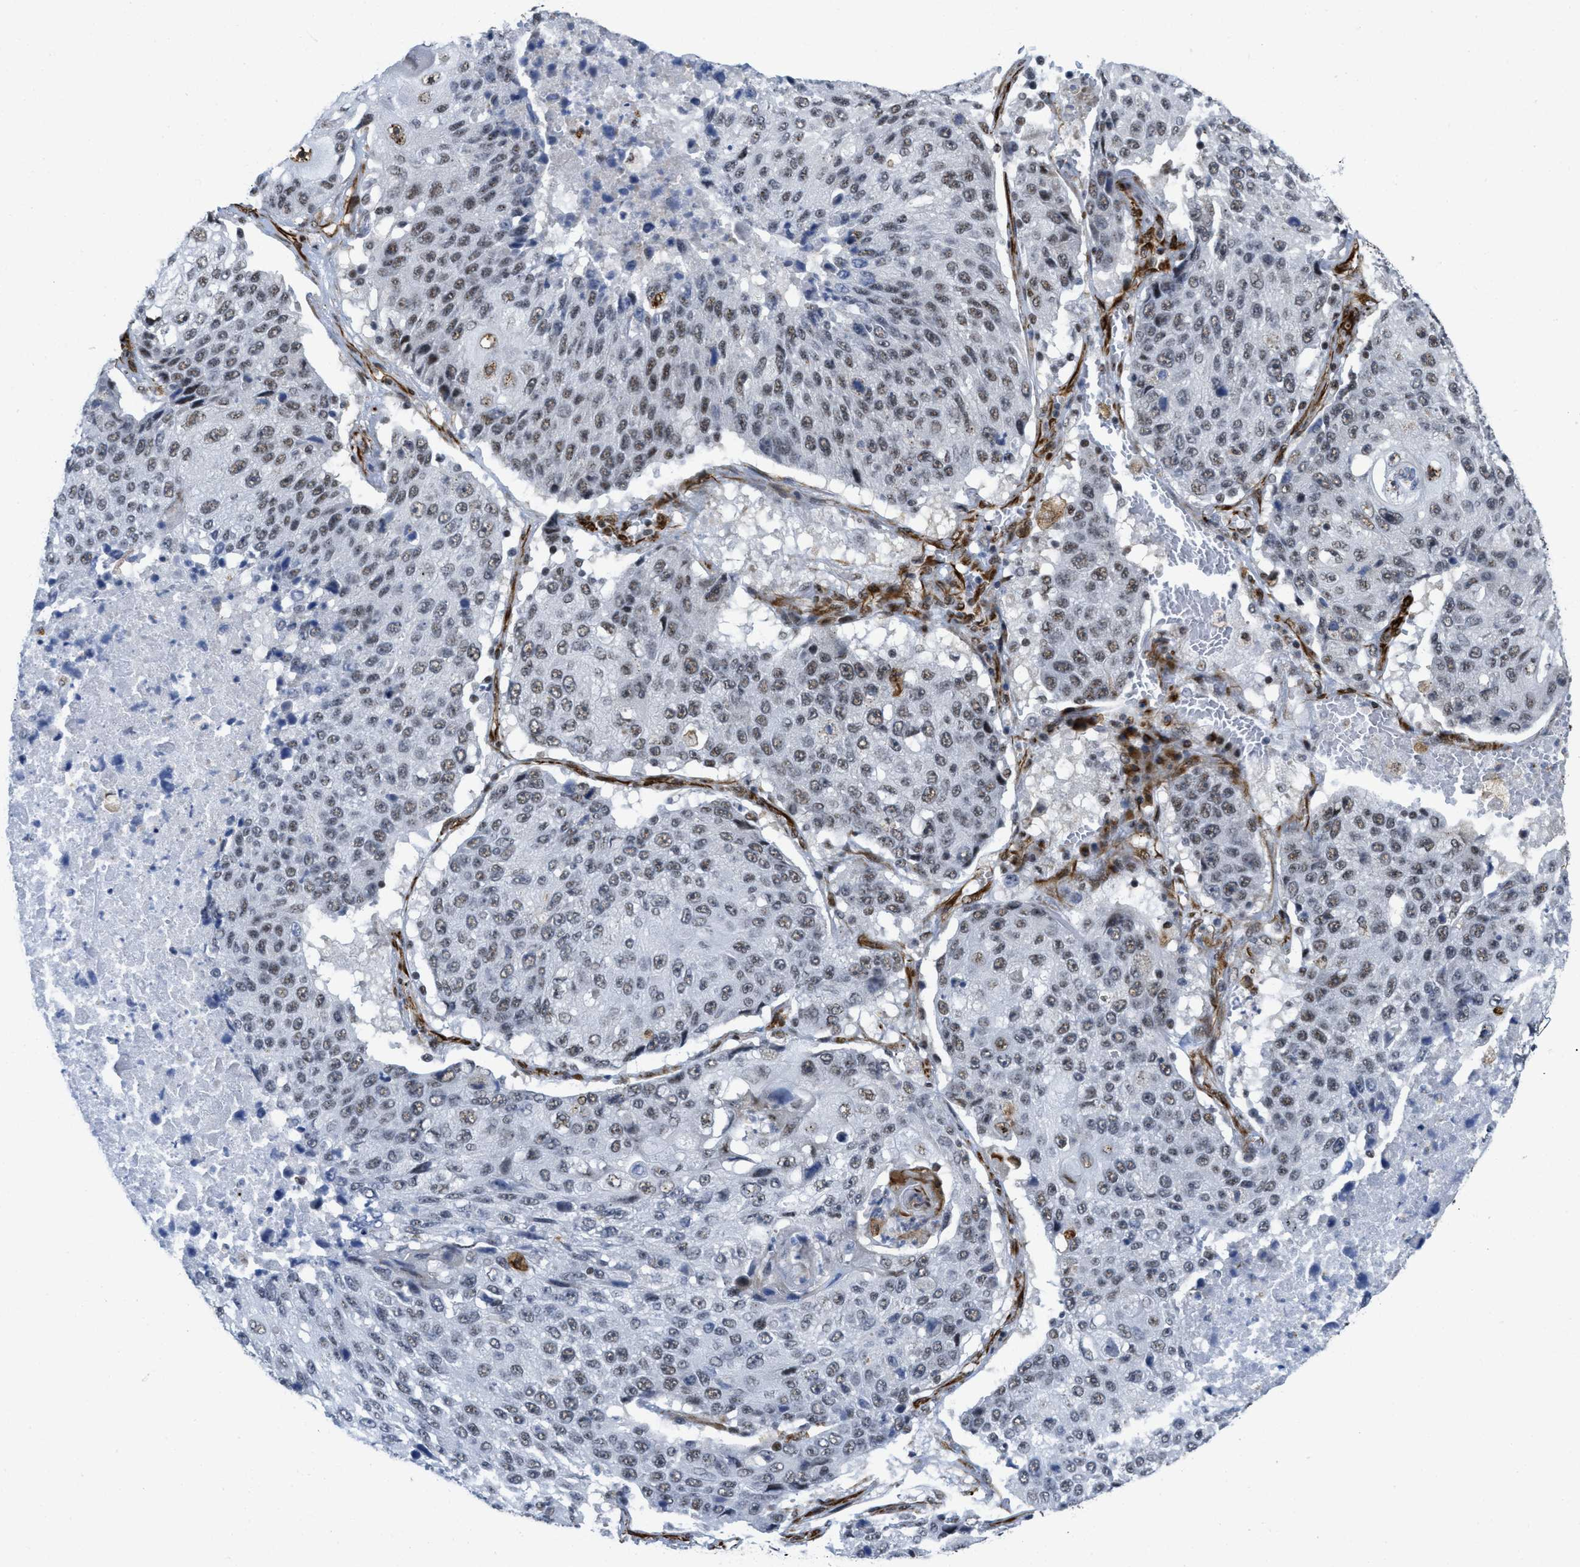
{"staining": {"intensity": "weak", "quantity": ">75%", "location": "nuclear"}, "tissue": "lung cancer", "cell_type": "Tumor cells", "image_type": "cancer", "snomed": [{"axis": "morphology", "description": "Squamous cell carcinoma, NOS"}, {"axis": "topography", "description": "Lung"}], "caption": "The histopathology image demonstrates a brown stain indicating the presence of a protein in the nuclear of tumor cells in lung squamous cell carcinoma. Nuclei are stained in blue.", "gene": "LRRC8B", "patient": {"sex": "male", "age": 61}}